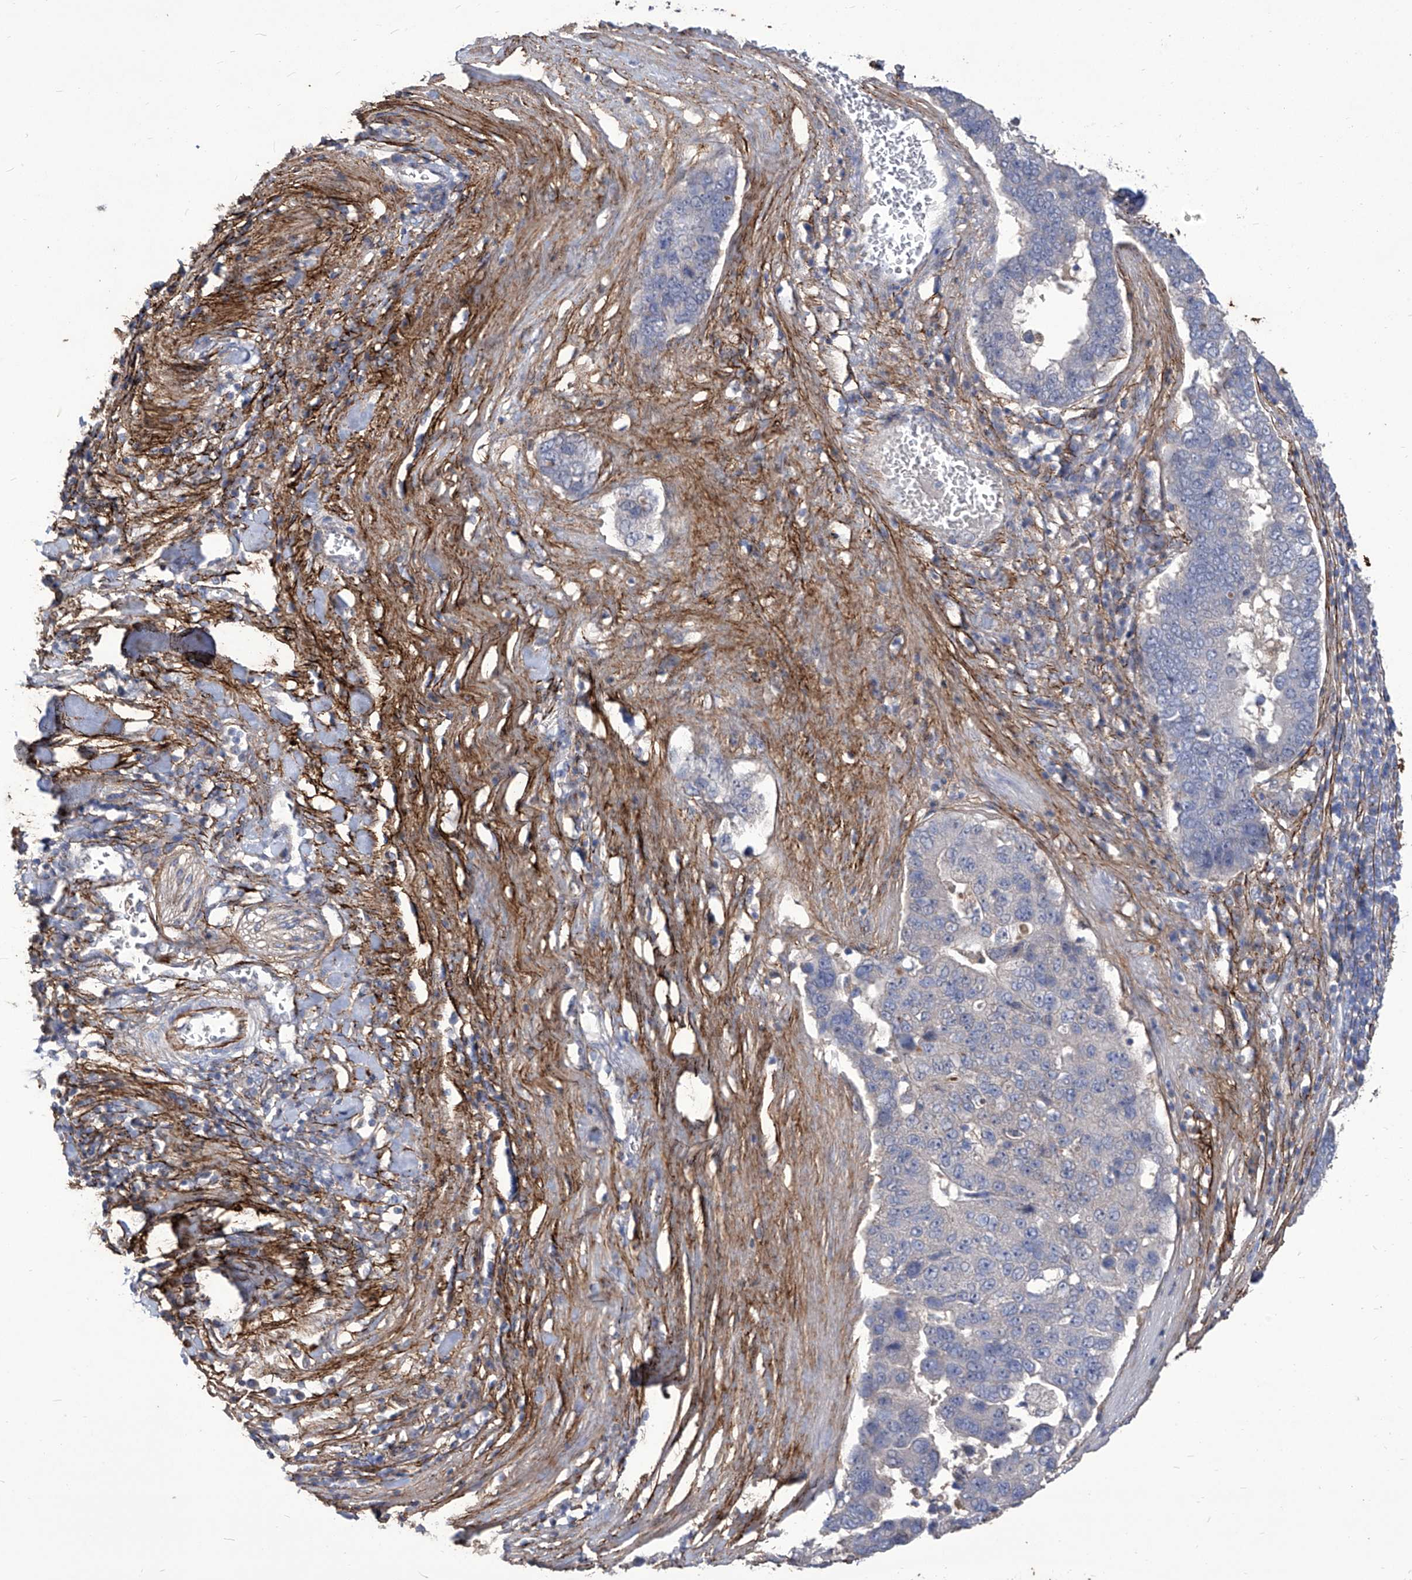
{"staining": {"intensity": "negative", "quantity": "none", "location": "none"}, "tissue": "pancreatic cancer", "cell_type": "Tumor cells", "image_type": "cancer", "snomed": [{"axis": "morphology", "description": "Adenocarcinoma, NOS"}, {"axis": "topography", "description": "Pancreas"}], "caption": "The photomicrograph demonstrates no staining of tumor cells in pancreatic cancer (adenocarcinoma).", "gene": "TXNIP", "patient": {"sex": "female", "age": 61}}